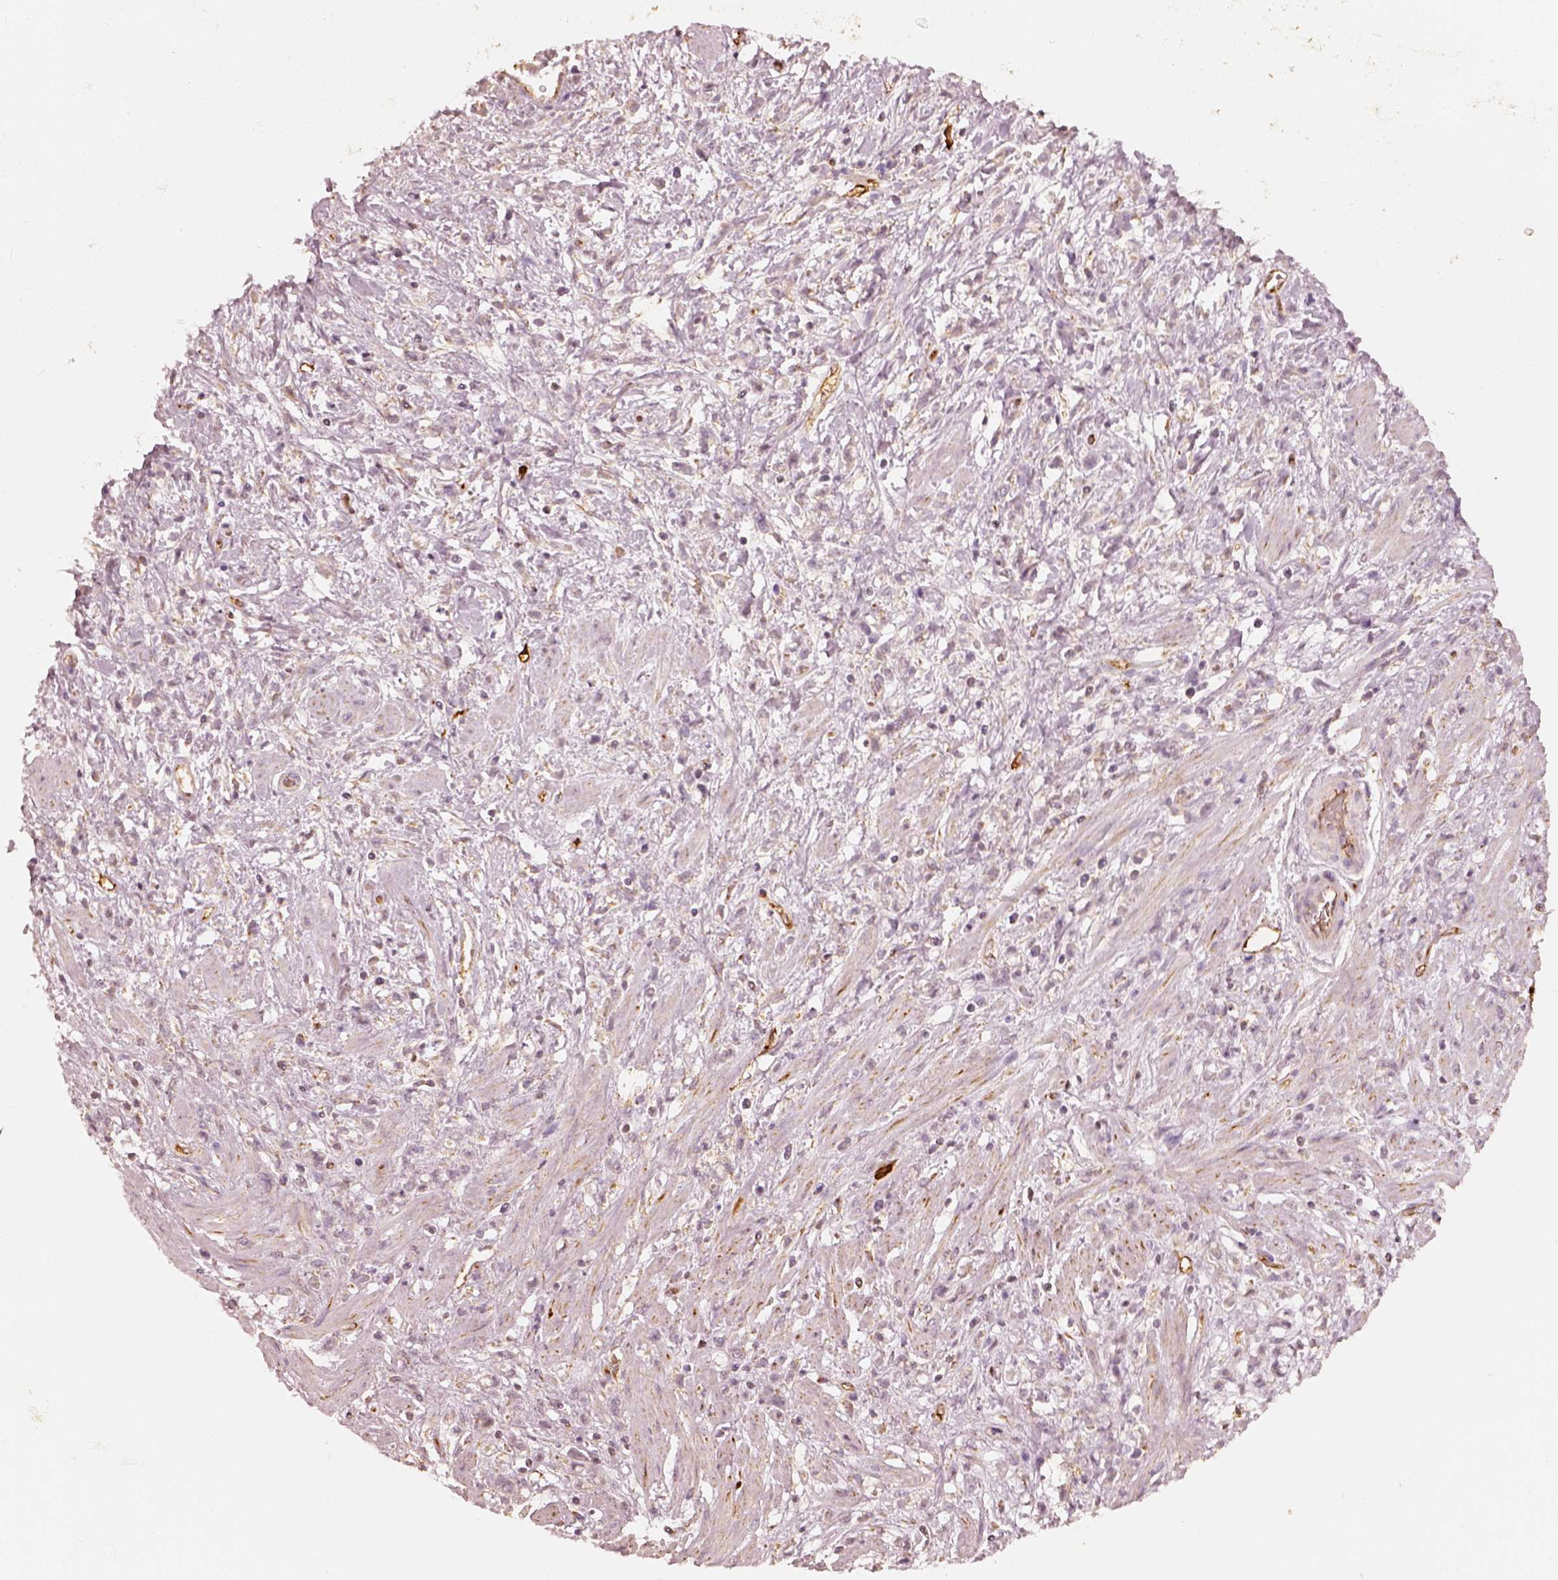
{"staining": {"intensity": "negative", "quantity": "none", "location": "none"}, "tissue": "stomach cancer", "cell_type": "Tumor cells", "image_type": "cancer", "snomed": [{"axis": "morphology", "description": "Adenocarcinoma, NOS"}, {"axis": "topography", "description": "Stomach"}], "caption": "Stomach cancer (adenocarcinoma) stained for a protein using immunohistochemistry shows no positivity tumor cells.", "gene": "FSCN1", "patient": {"sex": "female", "age": 60}}